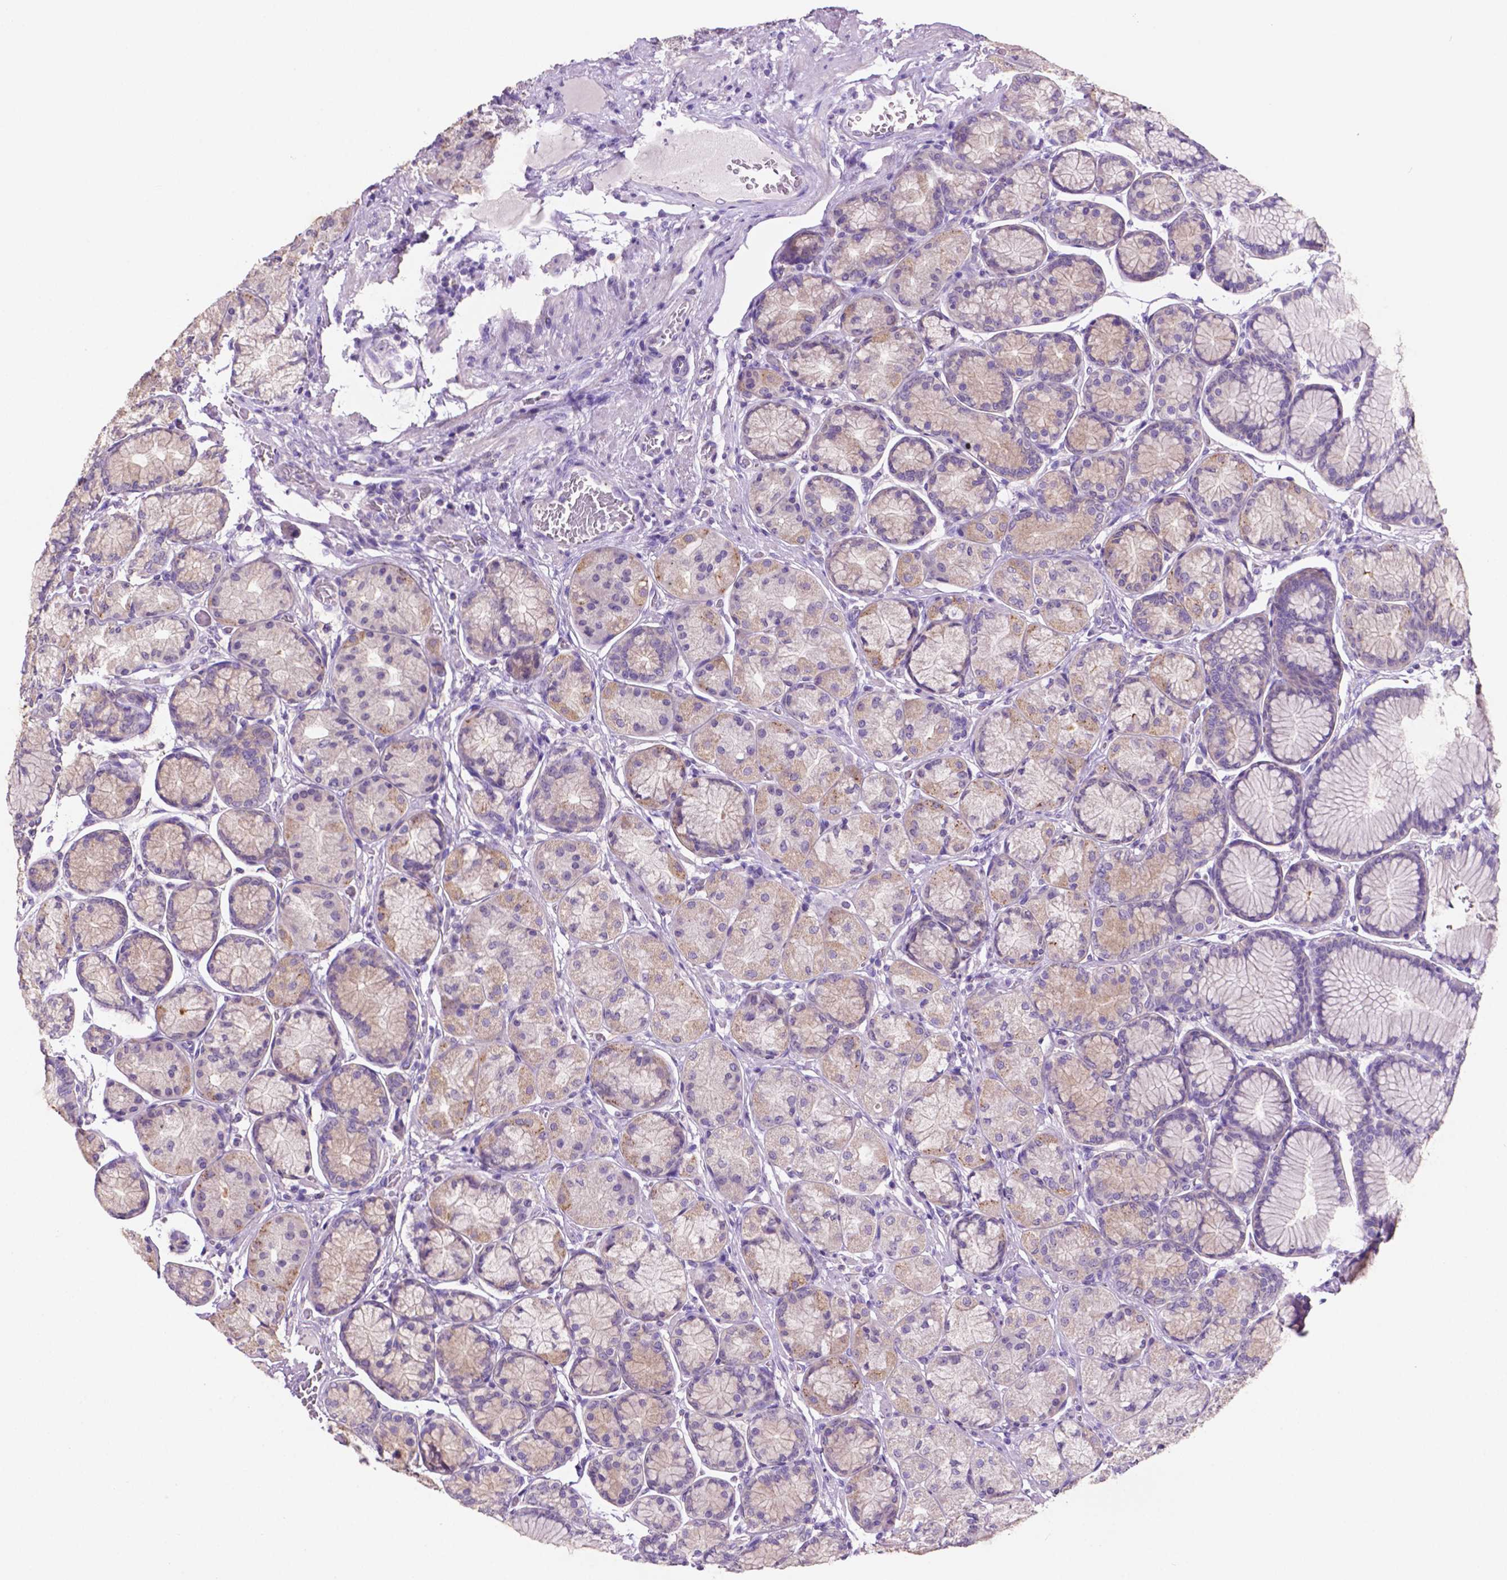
{"staining": {"intensity": "moderate", "quantity": "<25%", "location": "cytoplasmic/membranous"}, "tissue": "stomach", "cell_type": "Glandular cells", "image_type": "normal", "snomed": [{"axis": "morphology", "description": "Normal tissue, NOS"}, {"axis": "morphology", "description": "Adenocarcinoma, NOS"}, {"axis": "morphology", "description": "Adenocarcinoma, High grade"}, {"axis": "topography", "description": "Stomach, upper"}, {"axis": "topography", "description": "Stomach"}], "caption": "Immunohistochemistry micrograph of normal stomach: human stomach stained using IHC reveals low levels of moderate protein expression localized specifically in the cytoplasmic/membranous of glandular cells, appearing as a cytoplasmic/membranous brown color.", "gene": "PRPS2", "patient": {"sex": "female", "age": 65}}